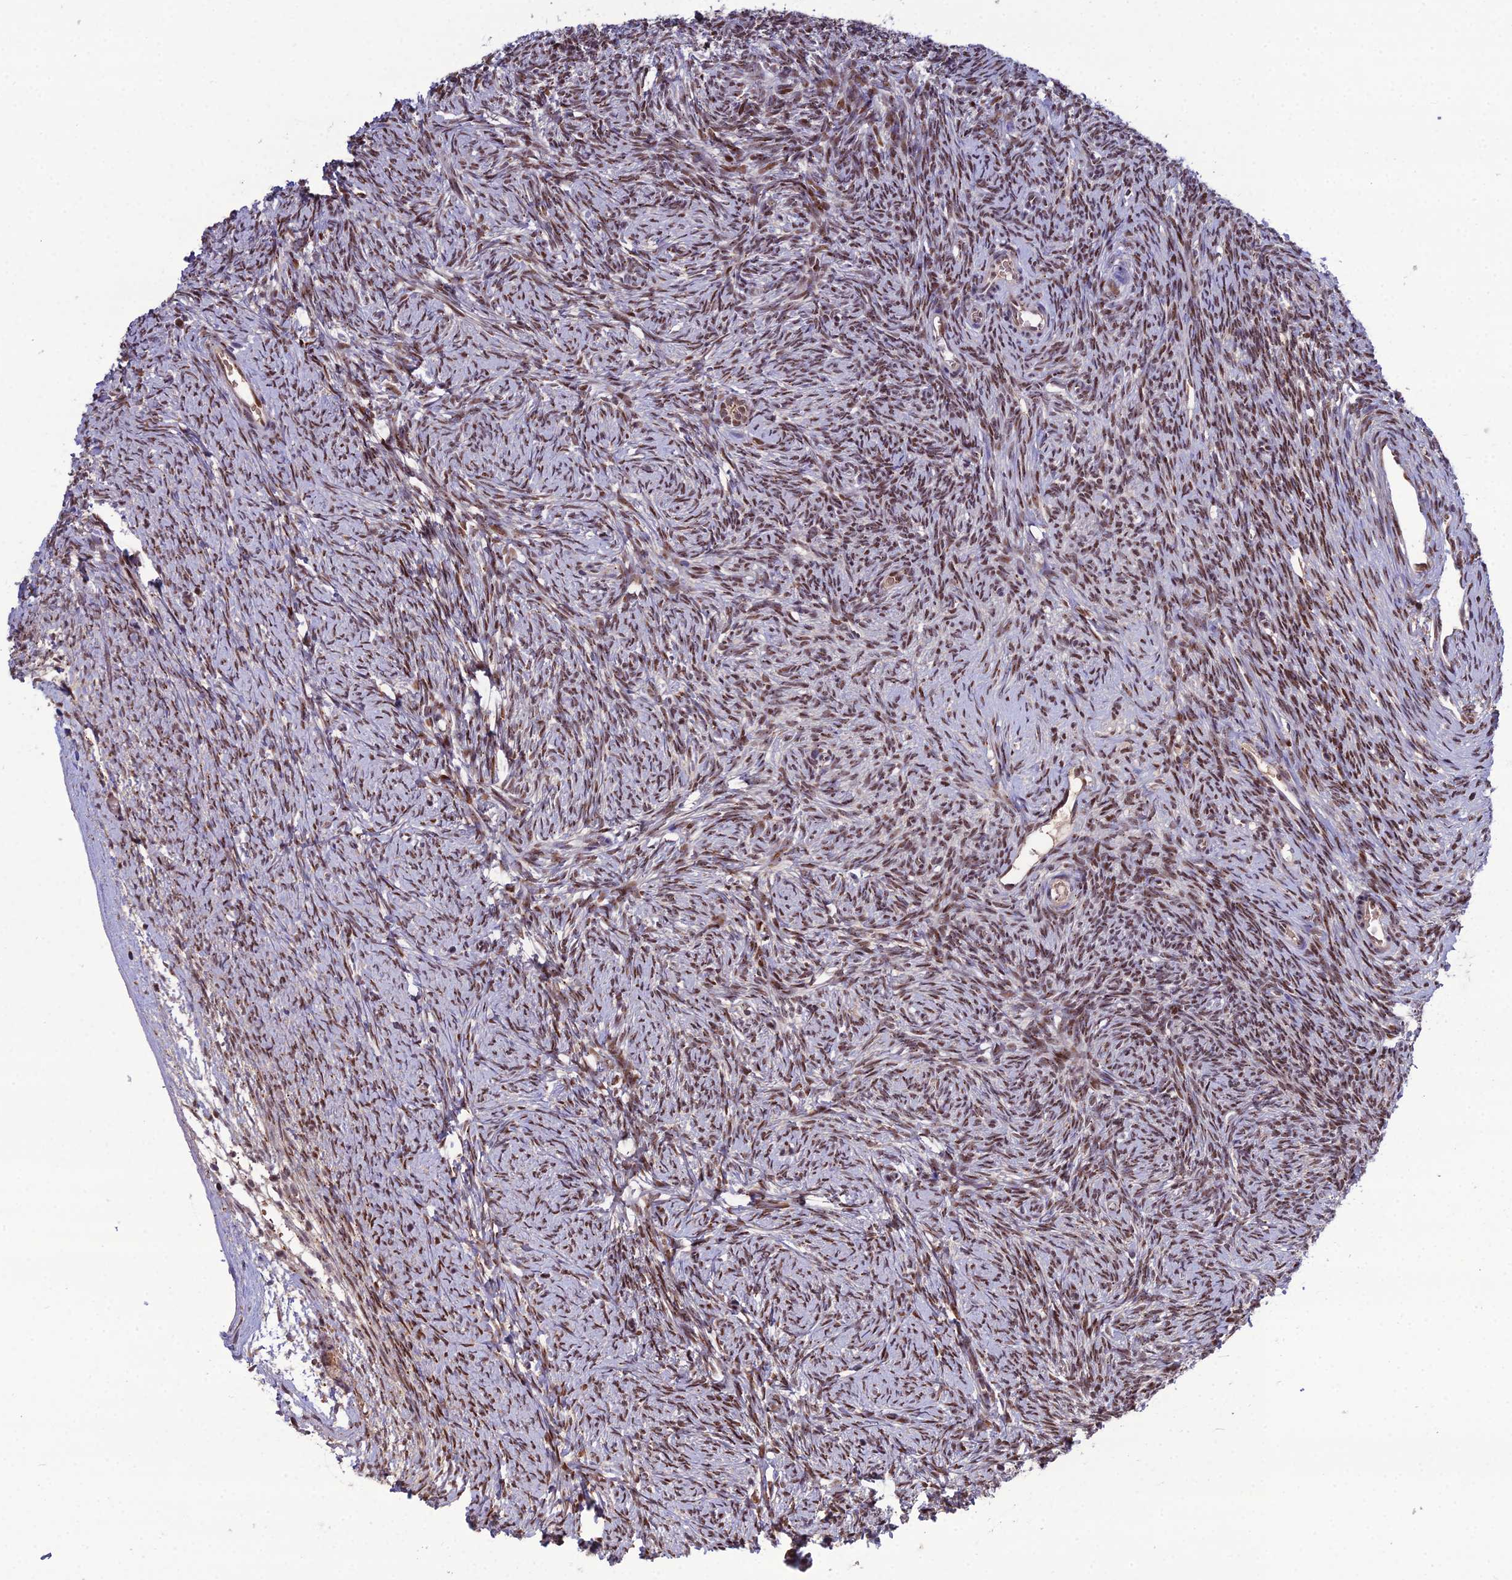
{"staining": {"intensity": "moderate", "quantity": ">75%", "location": "nuclear"}, "tissue": "ovary", "cell_type": "Ovarian stroma cells", "image_type": "normal", "snomed": [{"axis": "morphology", "description": "Normal tissue, NOS"}, {"axis": "topography", "description": "Ovary"}], "caption": "Unremarkable ovary demonstrates moderate nuclear expression in approximately >75% of ovarian stroma cells.", "gene": "ARL2", "patient": {"sex": "female", "age": 44}}